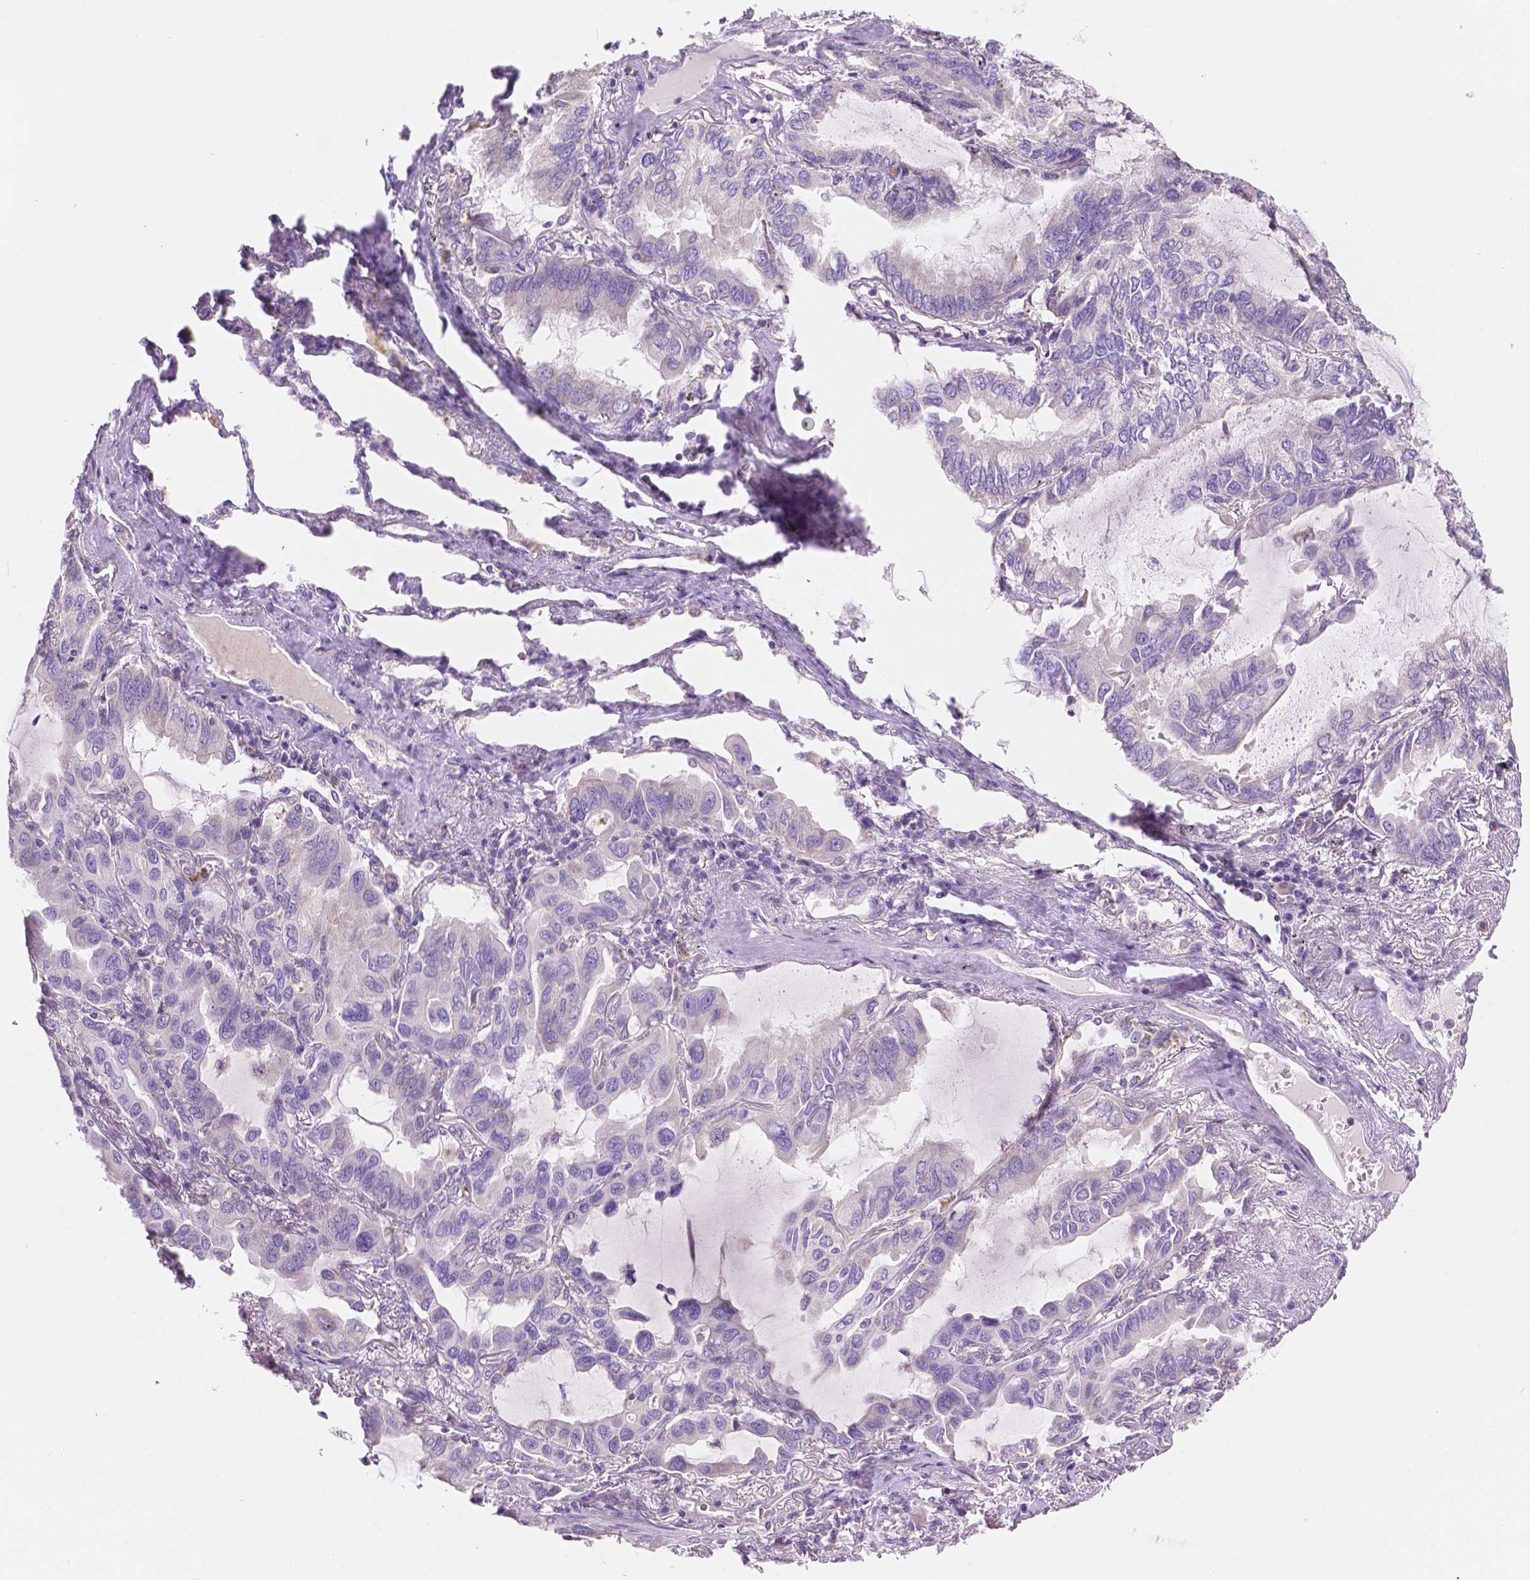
{"staining": {"intensity": "negative", "quantity": "none", "location": "none"}, "tissue": "lung cancer", "cell_type": "Tumor cells", "image_type": "cancer", "snomed": [{"axis": "morphology", "description": "Adenocarcinoma, NOS"}, {"axis": "topography", "description": "Lung"}], "caption": "There is no significant staining in tumor cells of lung cancer (adenocarcinoma).", "gene": "TMEM130", "patient": {"sex": "male", "age": 64}}